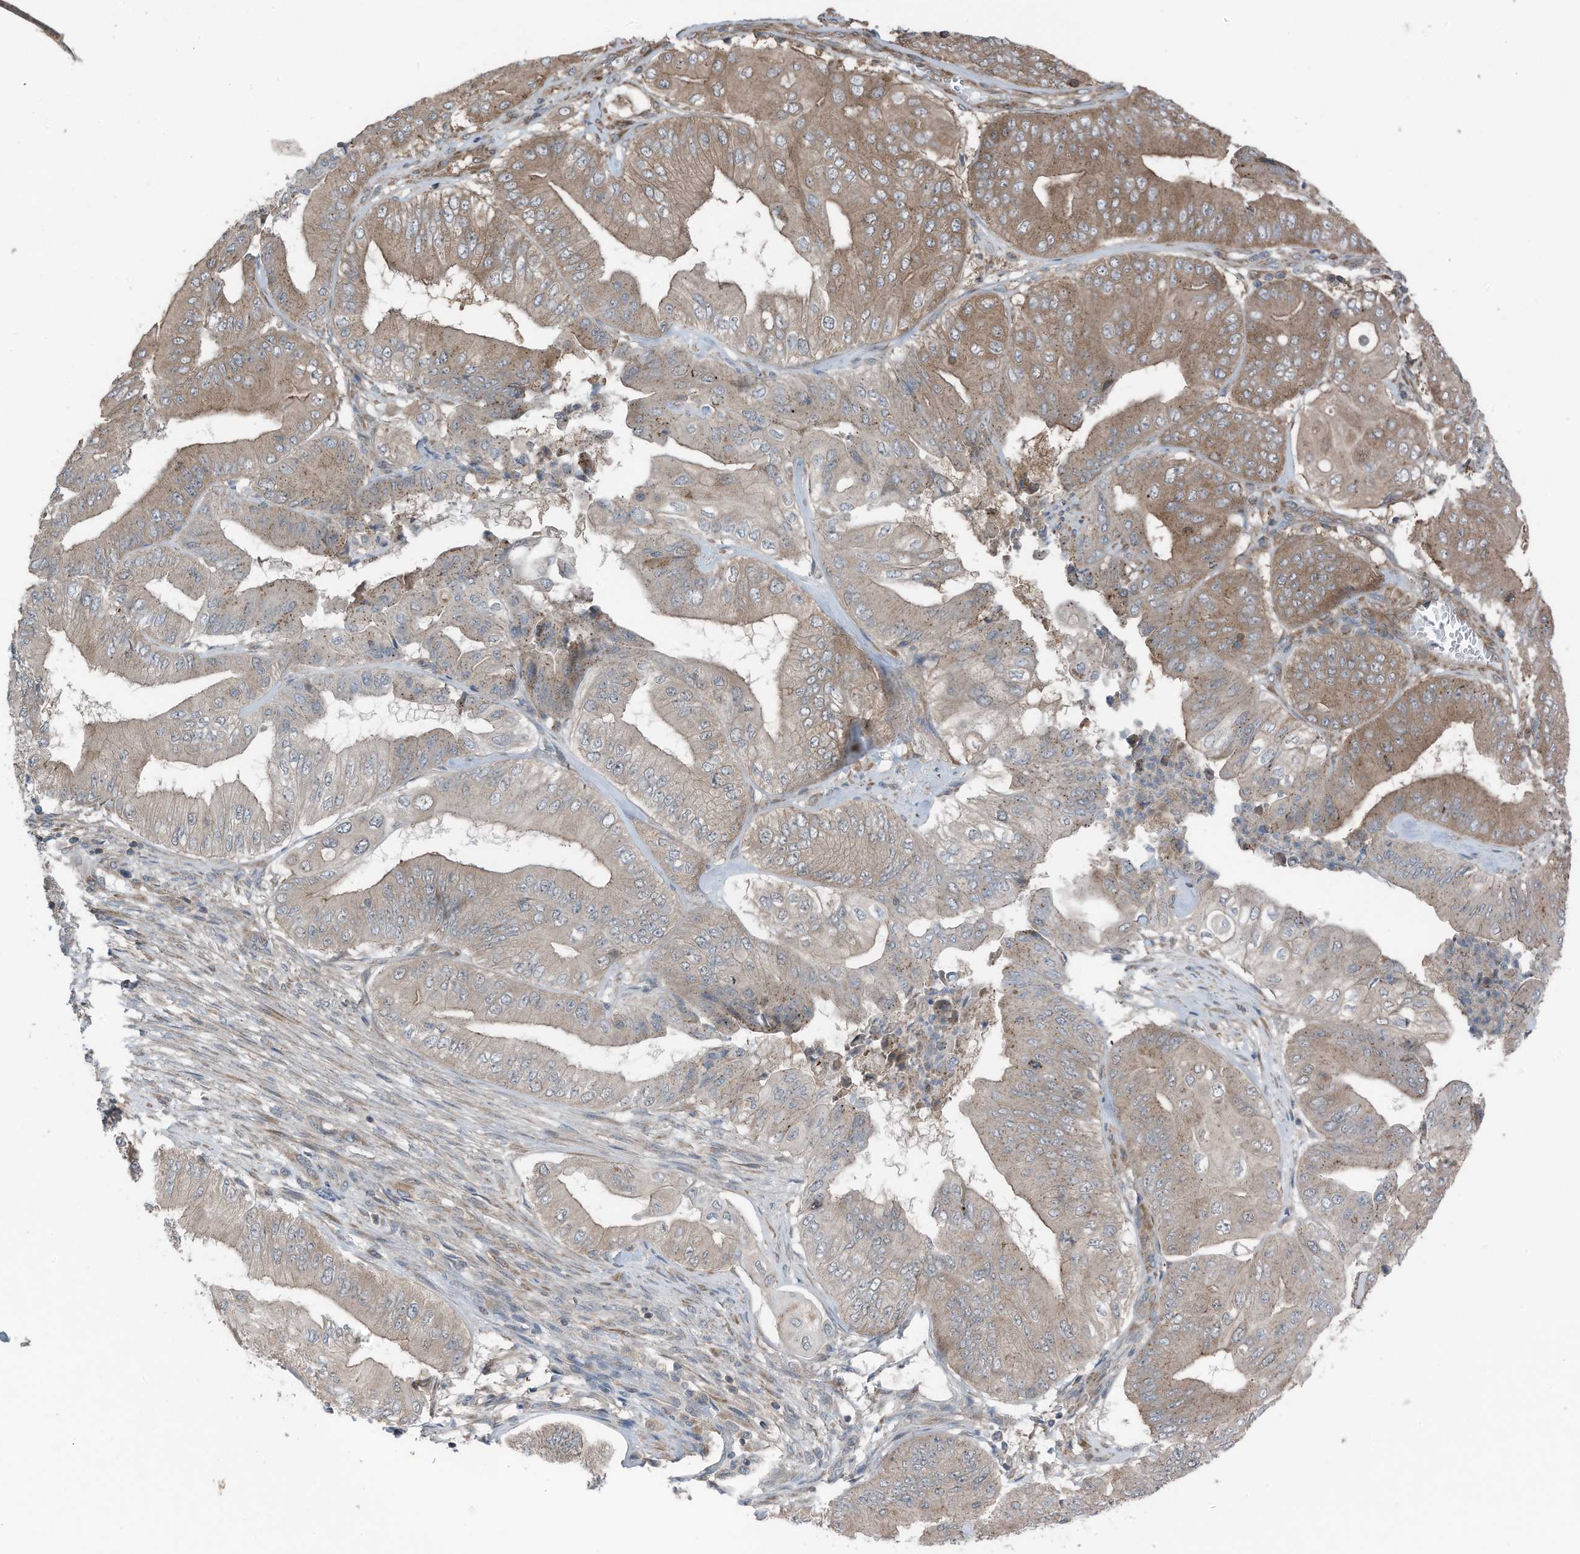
{"staining": {"intensity": "moderate", "quantity": "25%-75%", "location": "cytoplasmic/membranous"}, "tissue": "pancreatic cancer", "cell_type": "Tumor cells", "image_type": "cancer", "snomed": [{"axis": "morphology", "description": "Adenocarcinoma, NOS"}, {"axis": "topography", "description": "Pancreas"}], "caption": "Pancreatic cancer (adenocarcinoma) stained with immunohistochemistry (IHC) shows moderate cytoplasmic/membranous positivity in approximately 25%-75% of tumor cells. The protein of interest is shown in brown color, while the nuclei are stained blue.", "gene": "TXNDC9", "patient": {"sex": "female", "age": 77}}